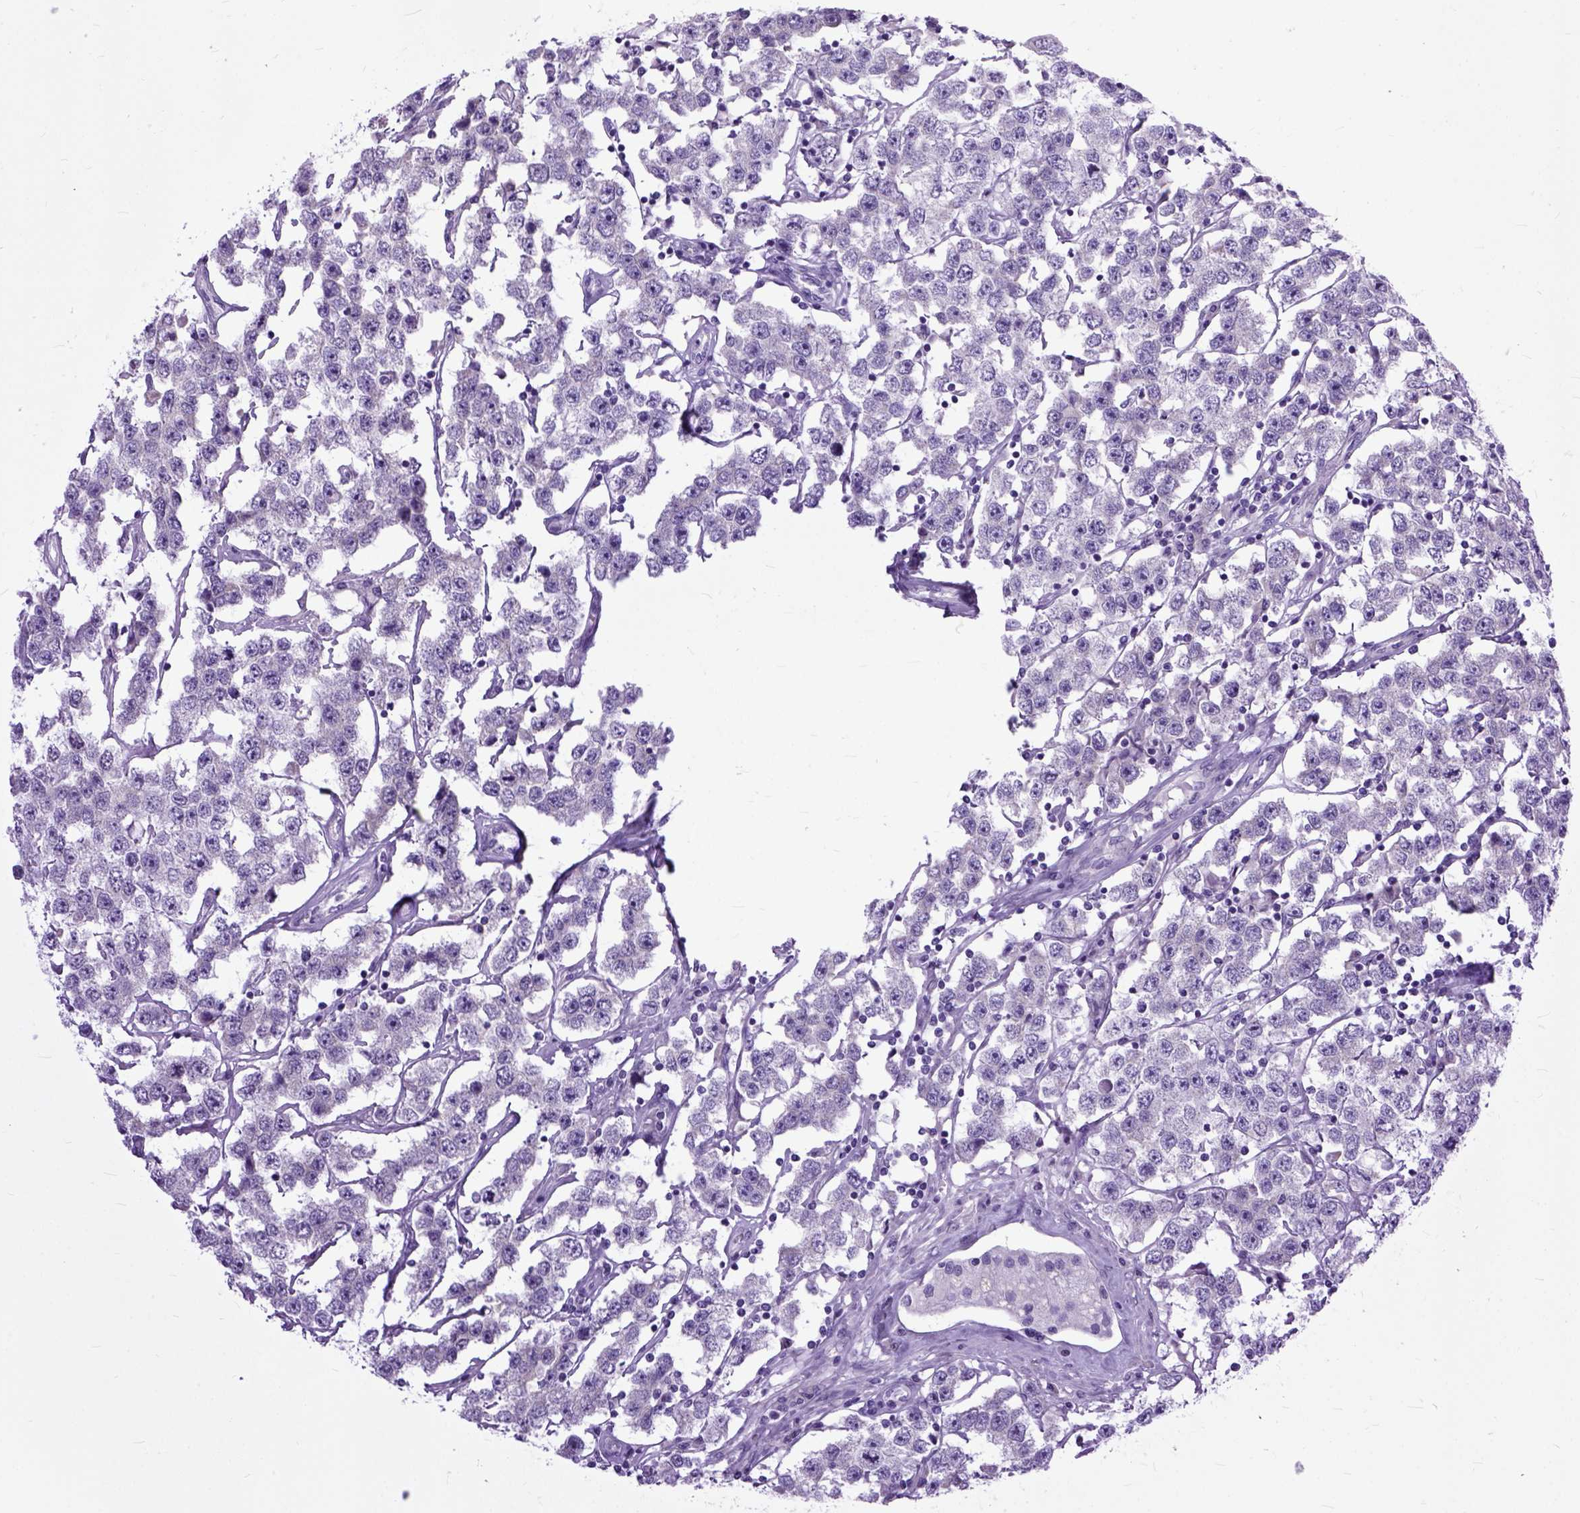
{"staining": {"intensity": "negative", "quantity": "none", "location": "none"}, "tissue": "testis cancer", "cell_type": "Tumor cells", "image_type": "cancer", "snomed": [{"axis": "morphology", "description": "Seminoma, NOS"}, {"axis": "topography", "description": "Testis"}], "caption": "This is a micrograph of immunohistochemistry (IHC) staining of testis cancer (seminoma), which shows no staining in tumor cells. The staining is performed using DAB brown chromogen with nuclei counter-stained in using hematoxylin.", "gene": "TCEAL7", "patient": {"sex": "male", "age": 52}}